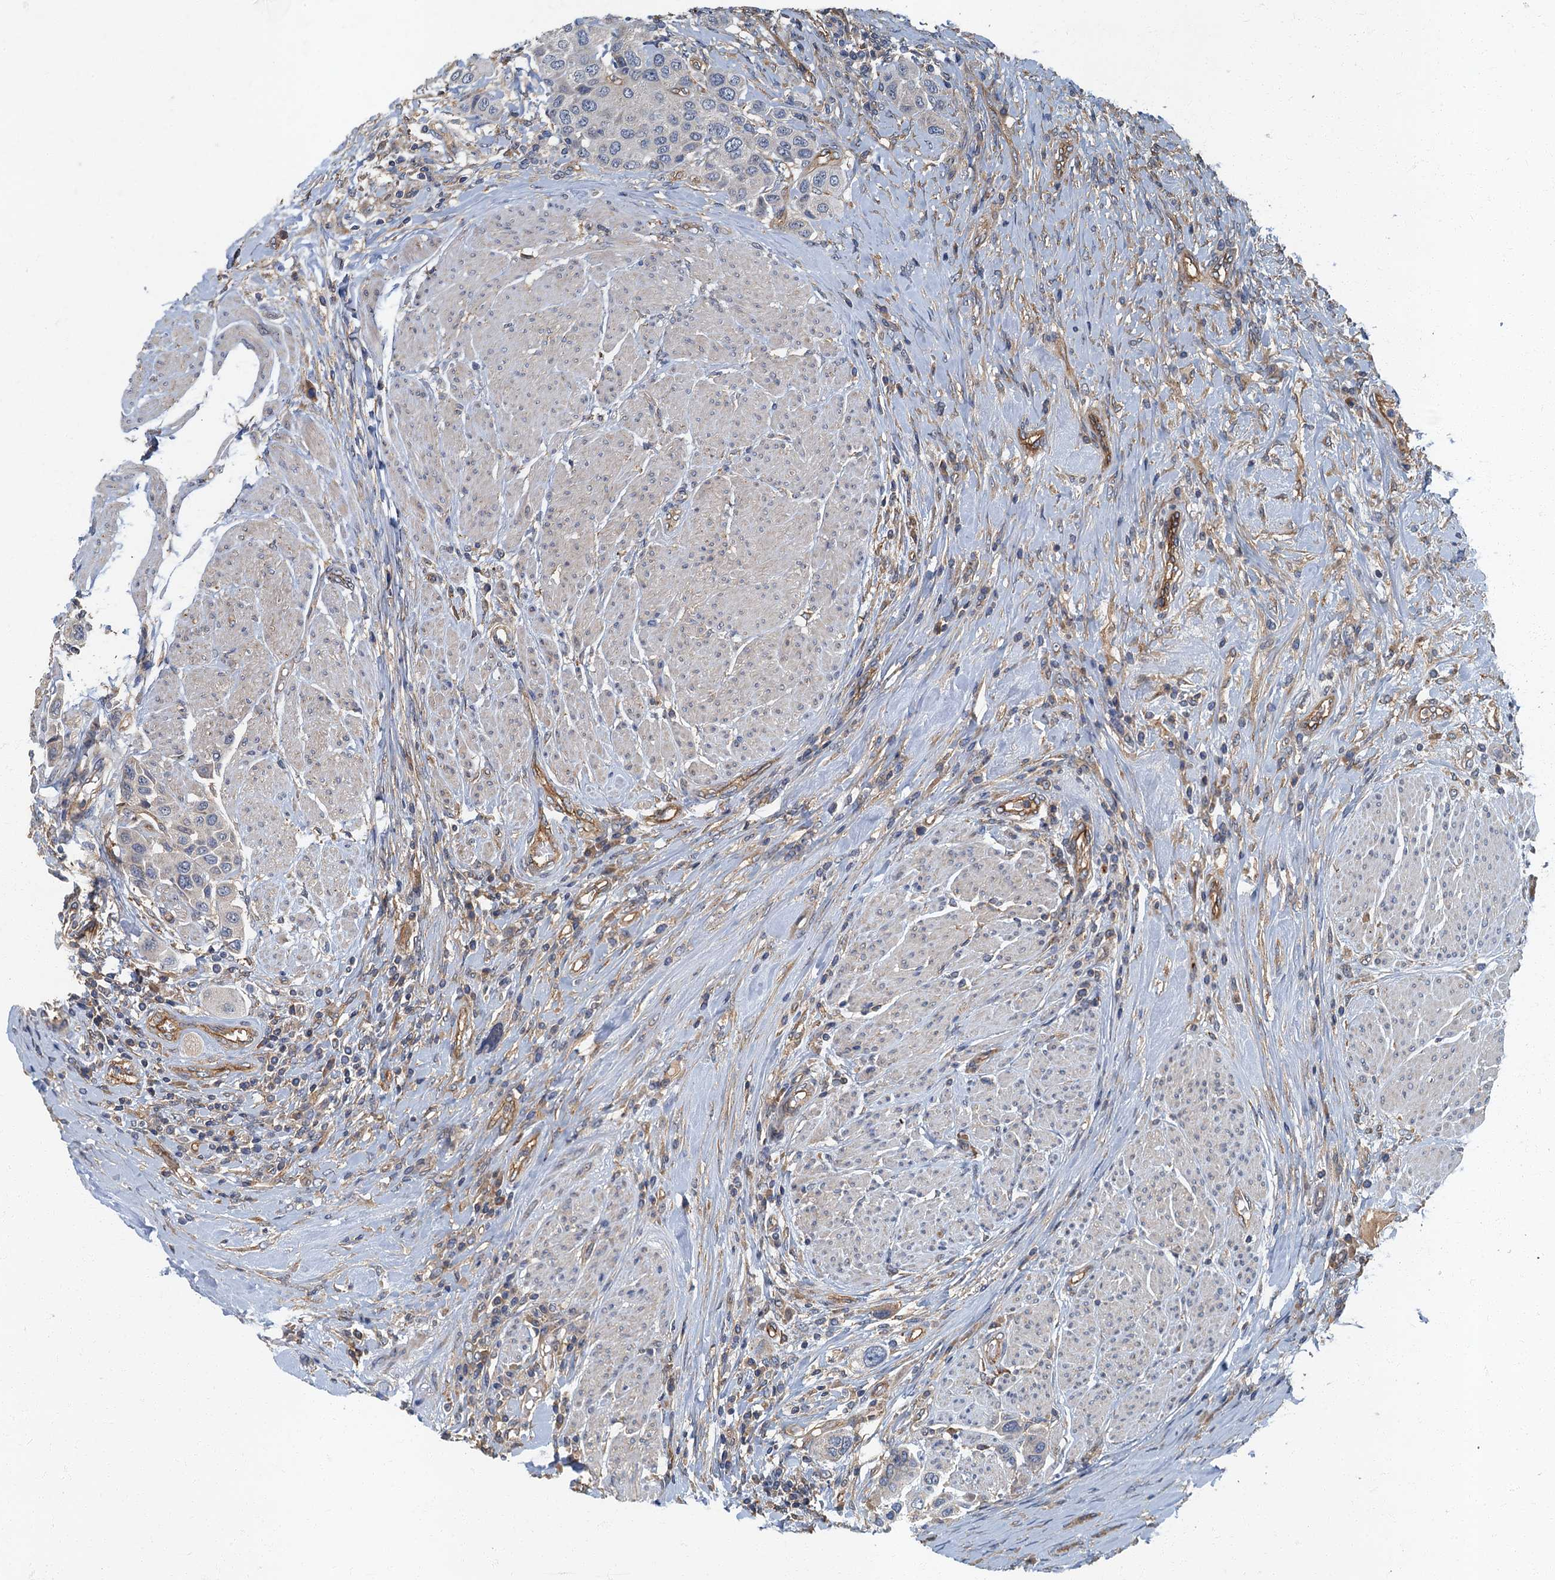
{"staining": {"intensity": "negative", "quantity": "none", "location": "none"}, "tissue": "urothelial cancer", "cell_type": "Tumor cells", "image_type": "cancer", "snomed": [{"axis": "morphology", "description": "Urothelial carcinoma, High grade"}, {"axis": "topography", "description": "Urinary bladder"}], "caption": "An image of urothelial cancer stained for a protein displays no brown staining in tumor cells.", "gene": "ARL11", "patient": {"sex": "male", "age": 50}}